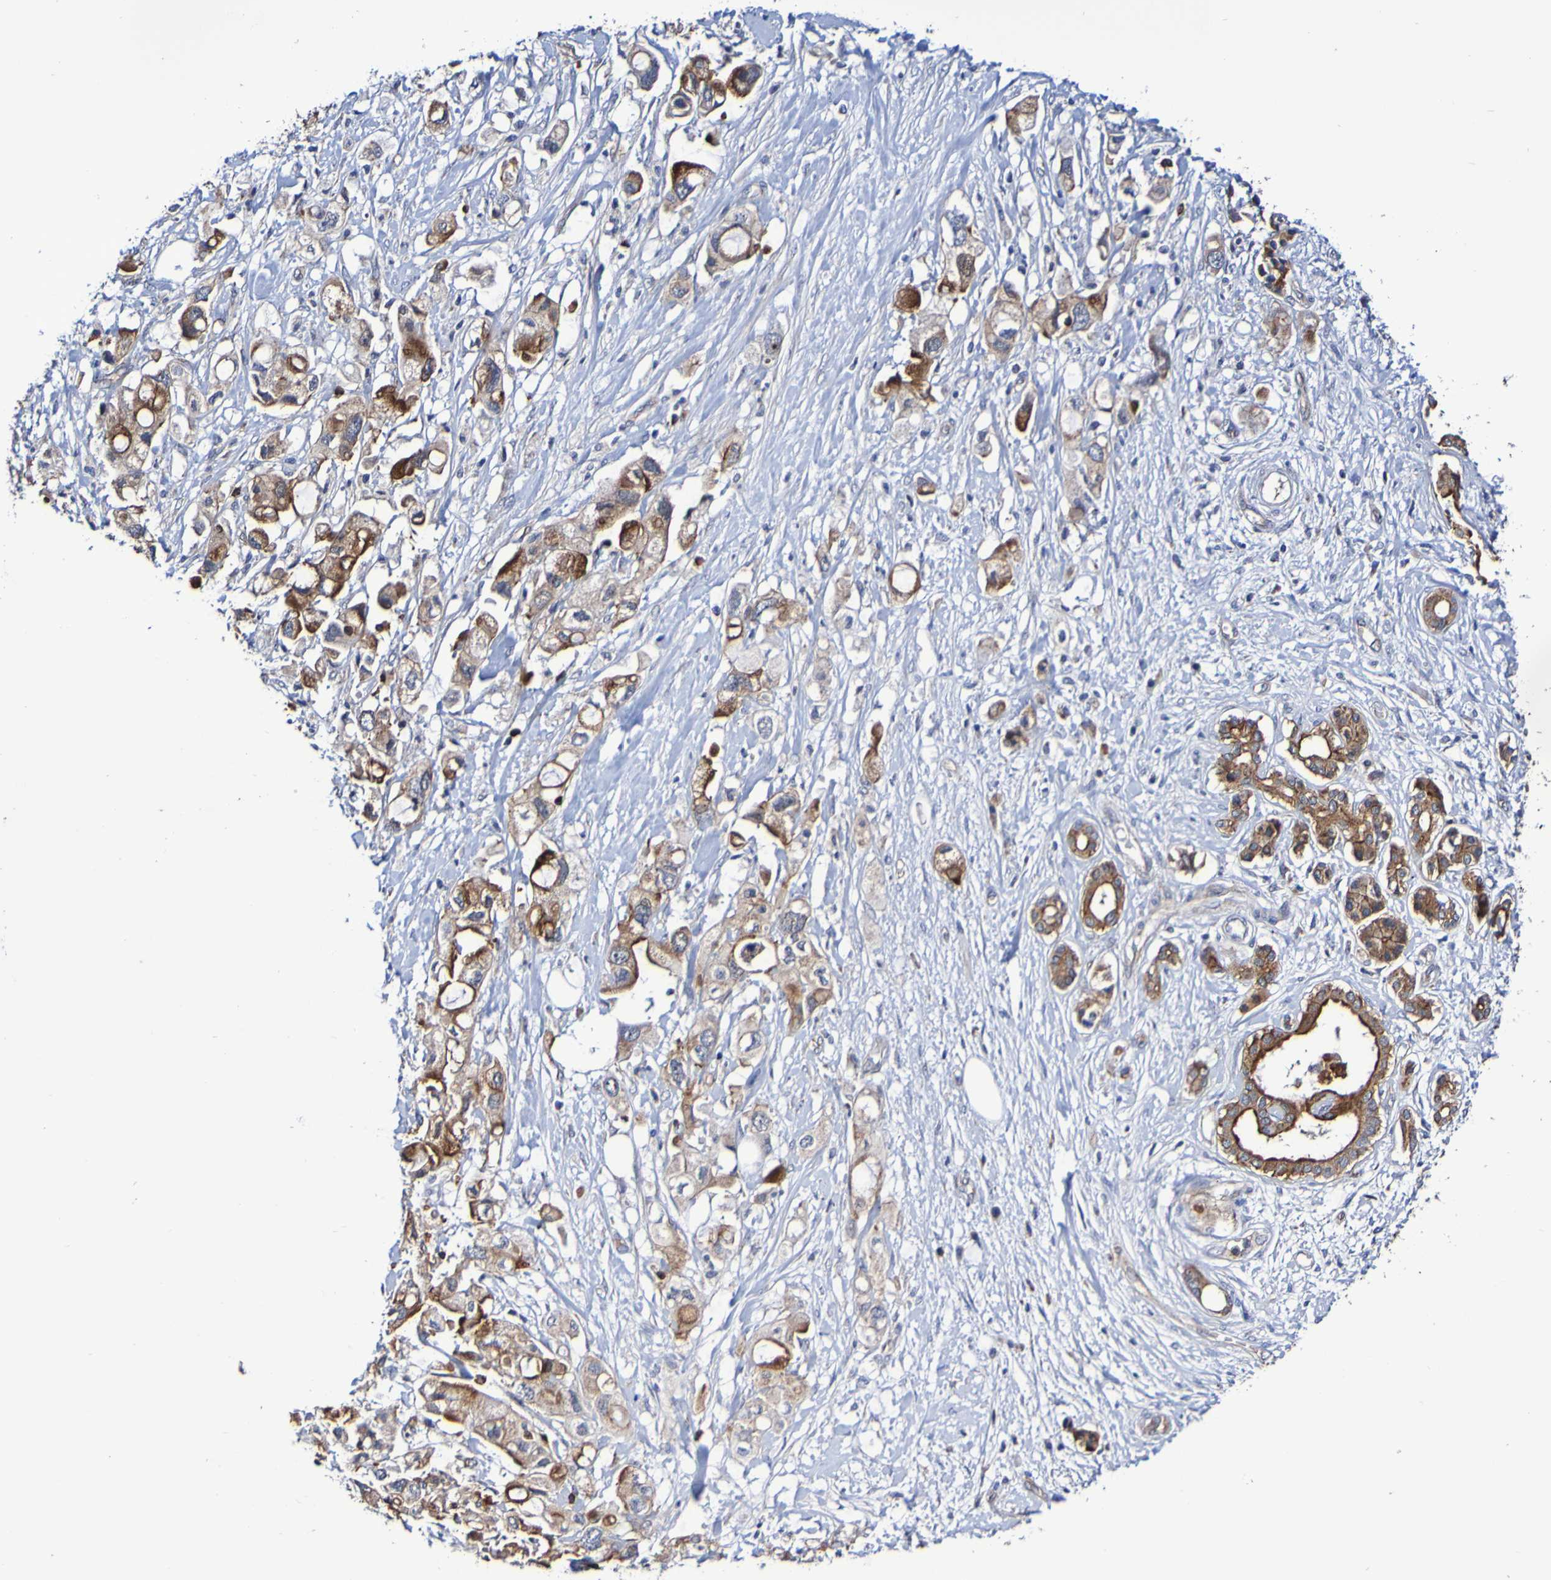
{"staining": {"intensity": "strong", "quantity": ">75%", "location": "cytoplasmic/membranous"}, "tissue": "pancreatic cancer", "cell_type": "Tumor cells", "image_type": "cancer", "snomed": [{"axis": "morphology", "description": "Adenocarcinoma, NOS"}, {"axis": "topography", "description": "Pancreas"}], "caption": "A micrograph showing strong cytoplasmic/membranous staining in about >75% of tumor cells in pancreatic cancer, as visualized by brown immunohistochemical staining.", "gene": "GJB1", "patient": {"sex": "female", "age": 56}}